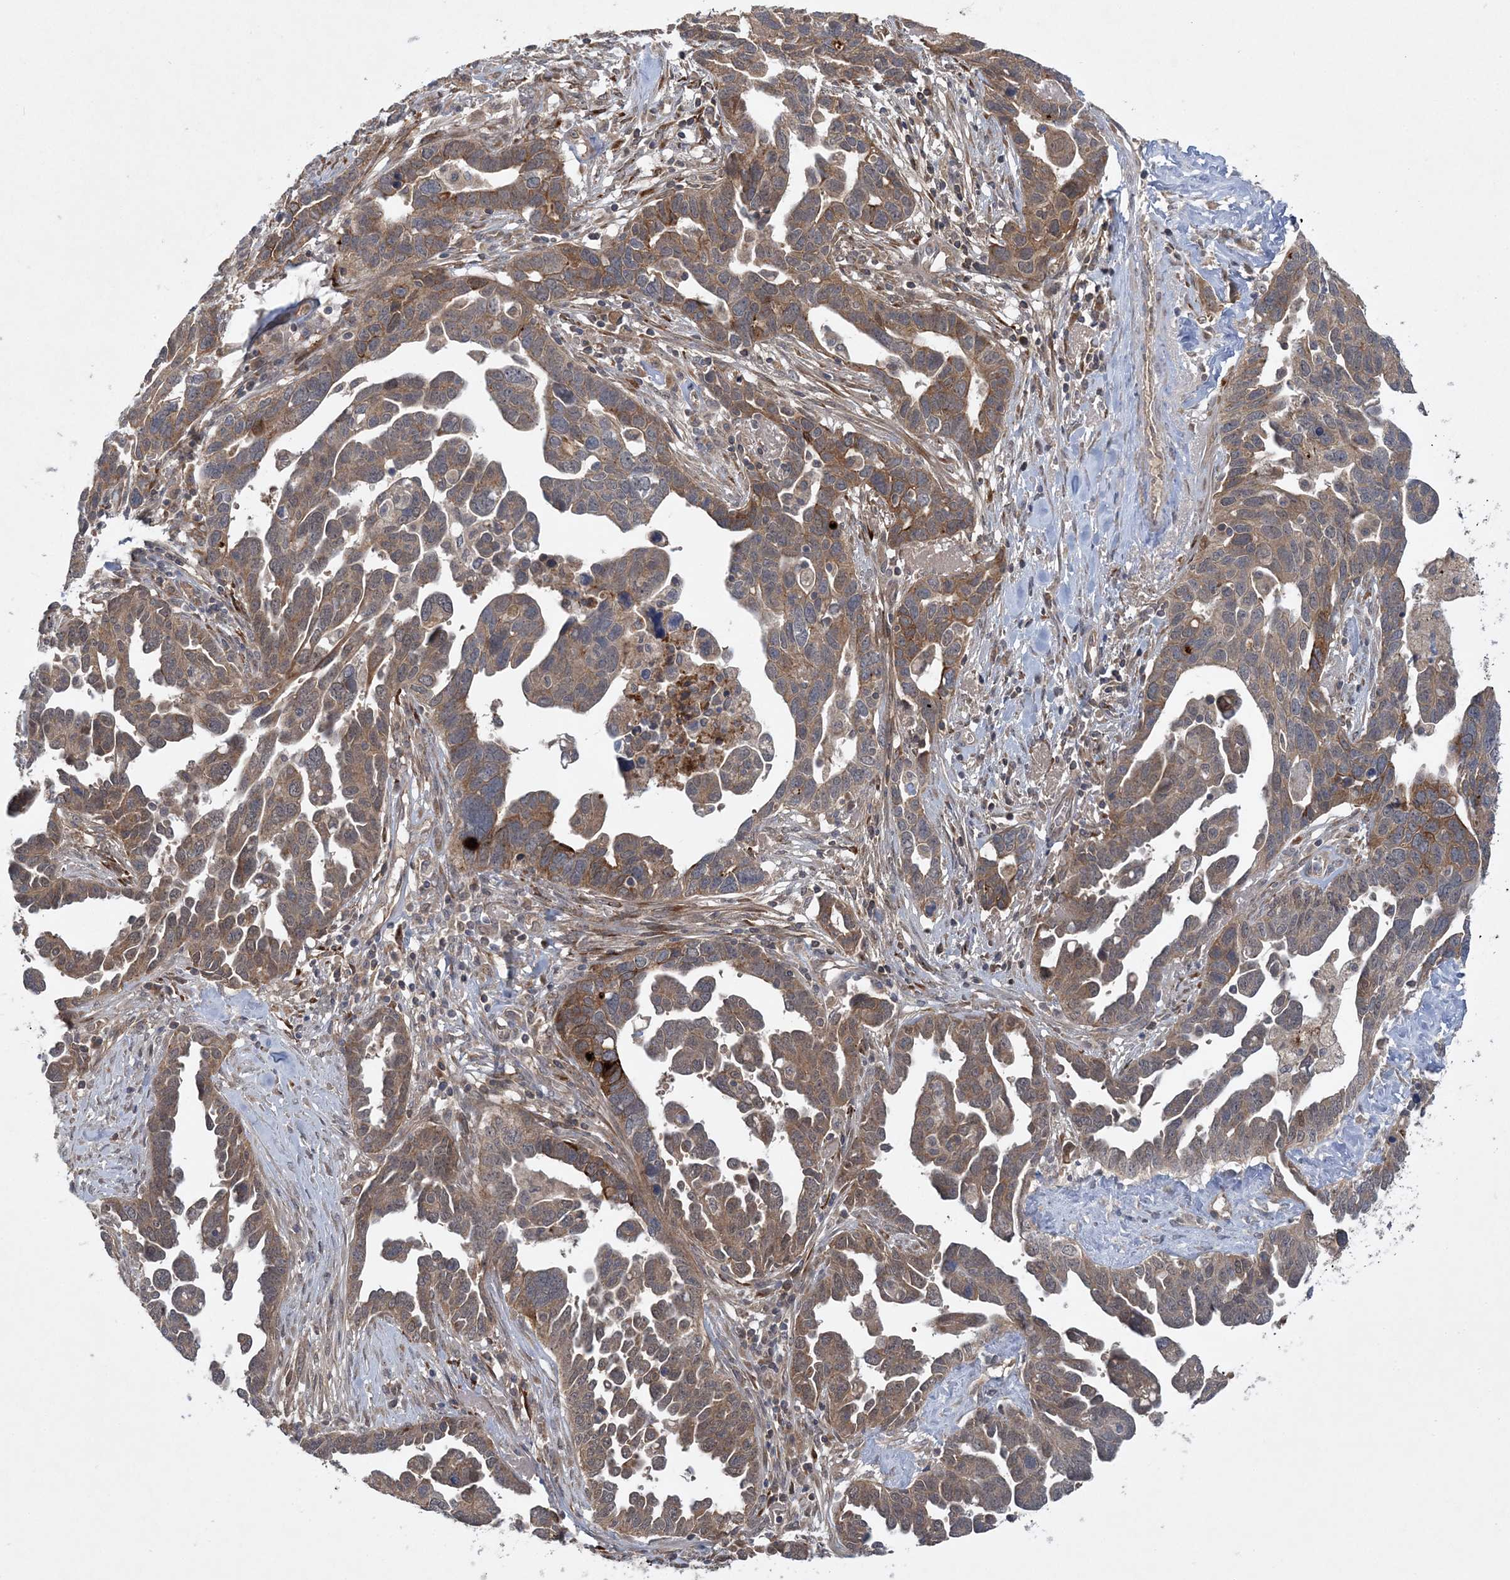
{"staining": {"intensity": "moderate", "quantity": ">75%", "location": "cytoplasmic/membranous"}, "tissue": "ovarian cancer", "cell_type": "Tumor cells", "image_type": "cancer", "snomed": [{"axis": "morphology", "description": "Cystadenocarcinoma, serous, NOS"}, {"axis": "topography", "description": "Ovary"}], "caption": "Immunohistochemical staining of human ovarian serous cystadenocarcinoma exhibits medium levels of moderate cytoplasmic/membranous protein positivity in approximately >75% of tumor cells.", "gene": "MMADHC", "patient": {"sex": "female", "age": 54}}